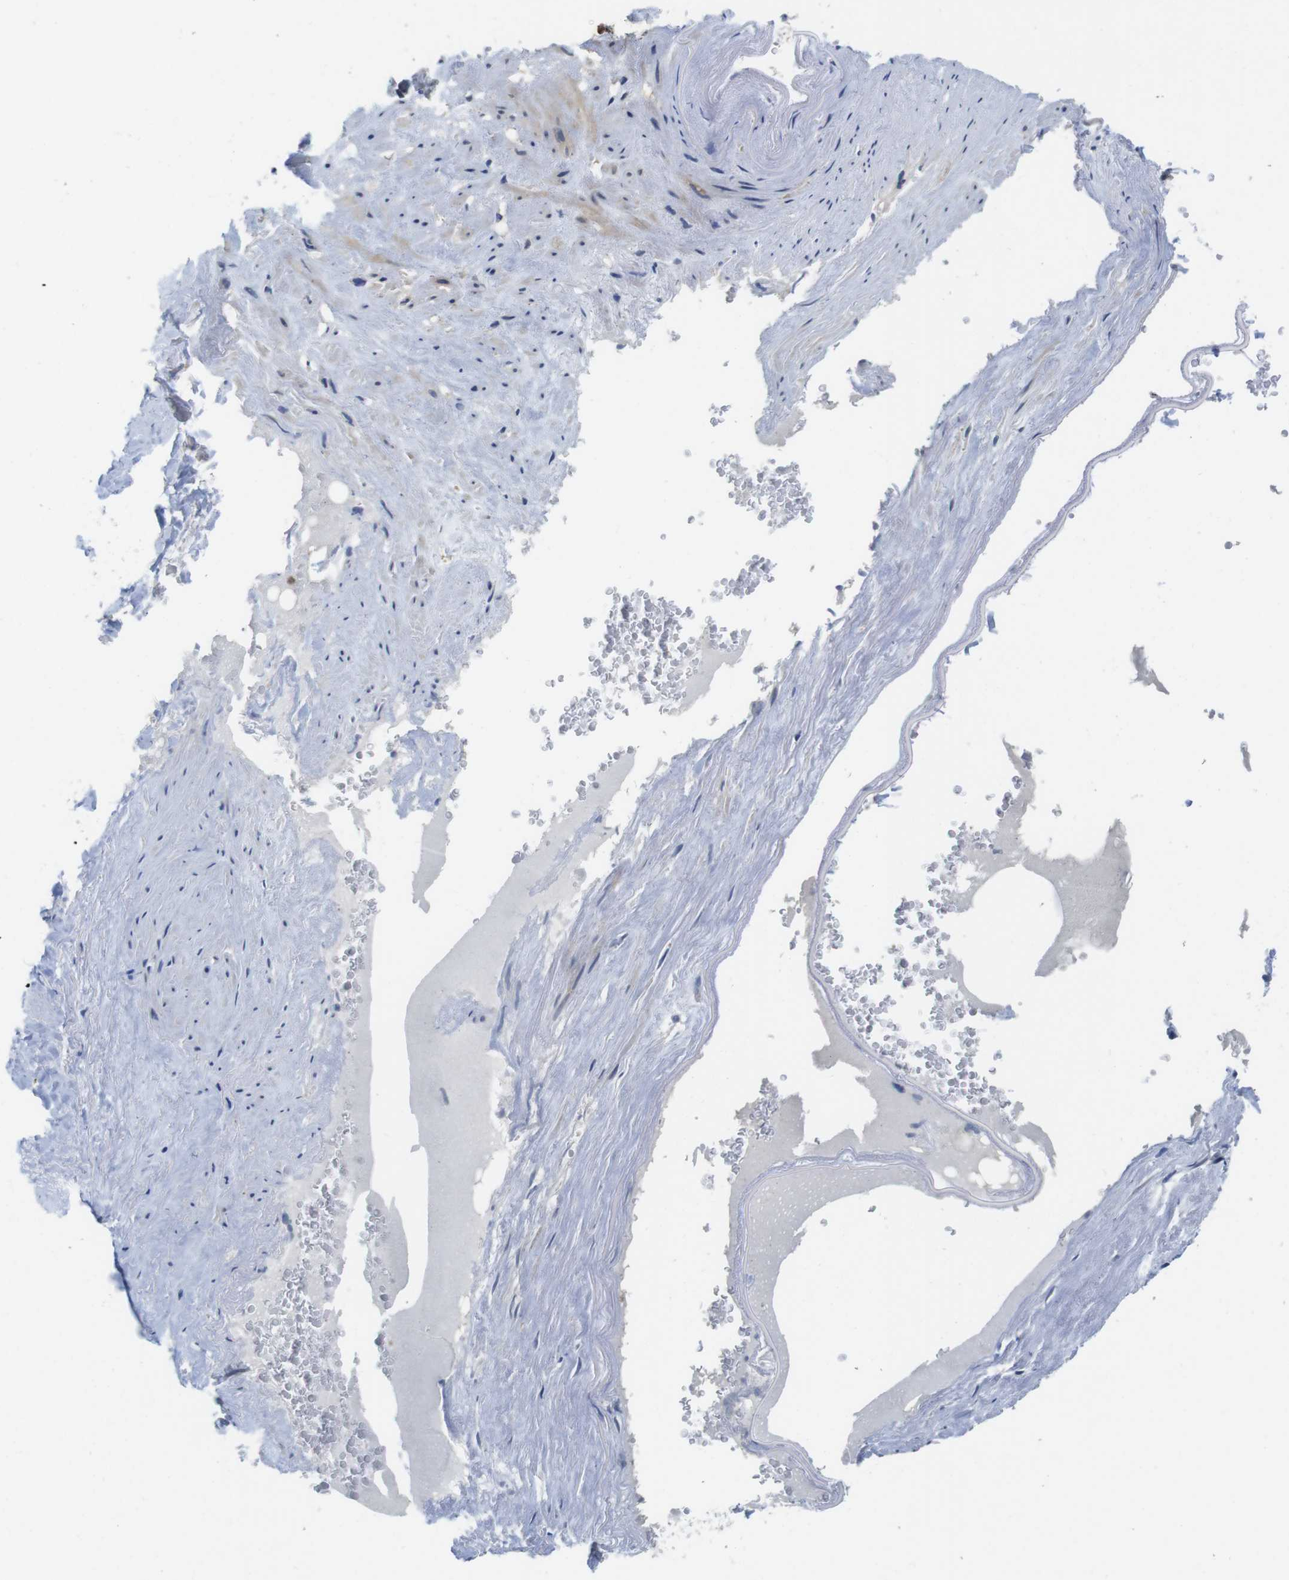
{"staining": {"intensity": "negative", "quantity": "none", "location": "none"}, "tissue": "adipose tissue", "cell_type": "Adipocytes", "image_type": "normal", "snomed": [{"axis": "morphology", "description": "Normal tissue, NOS"}, {"axis": "topography", "description": "Peripheral nerve tissue"}], "caption": "Adipose tissue stained for a protein using IHC shows no expression adipocytes.", "gene": "FADD", "patient": {"sex": "male", "age": 70}}